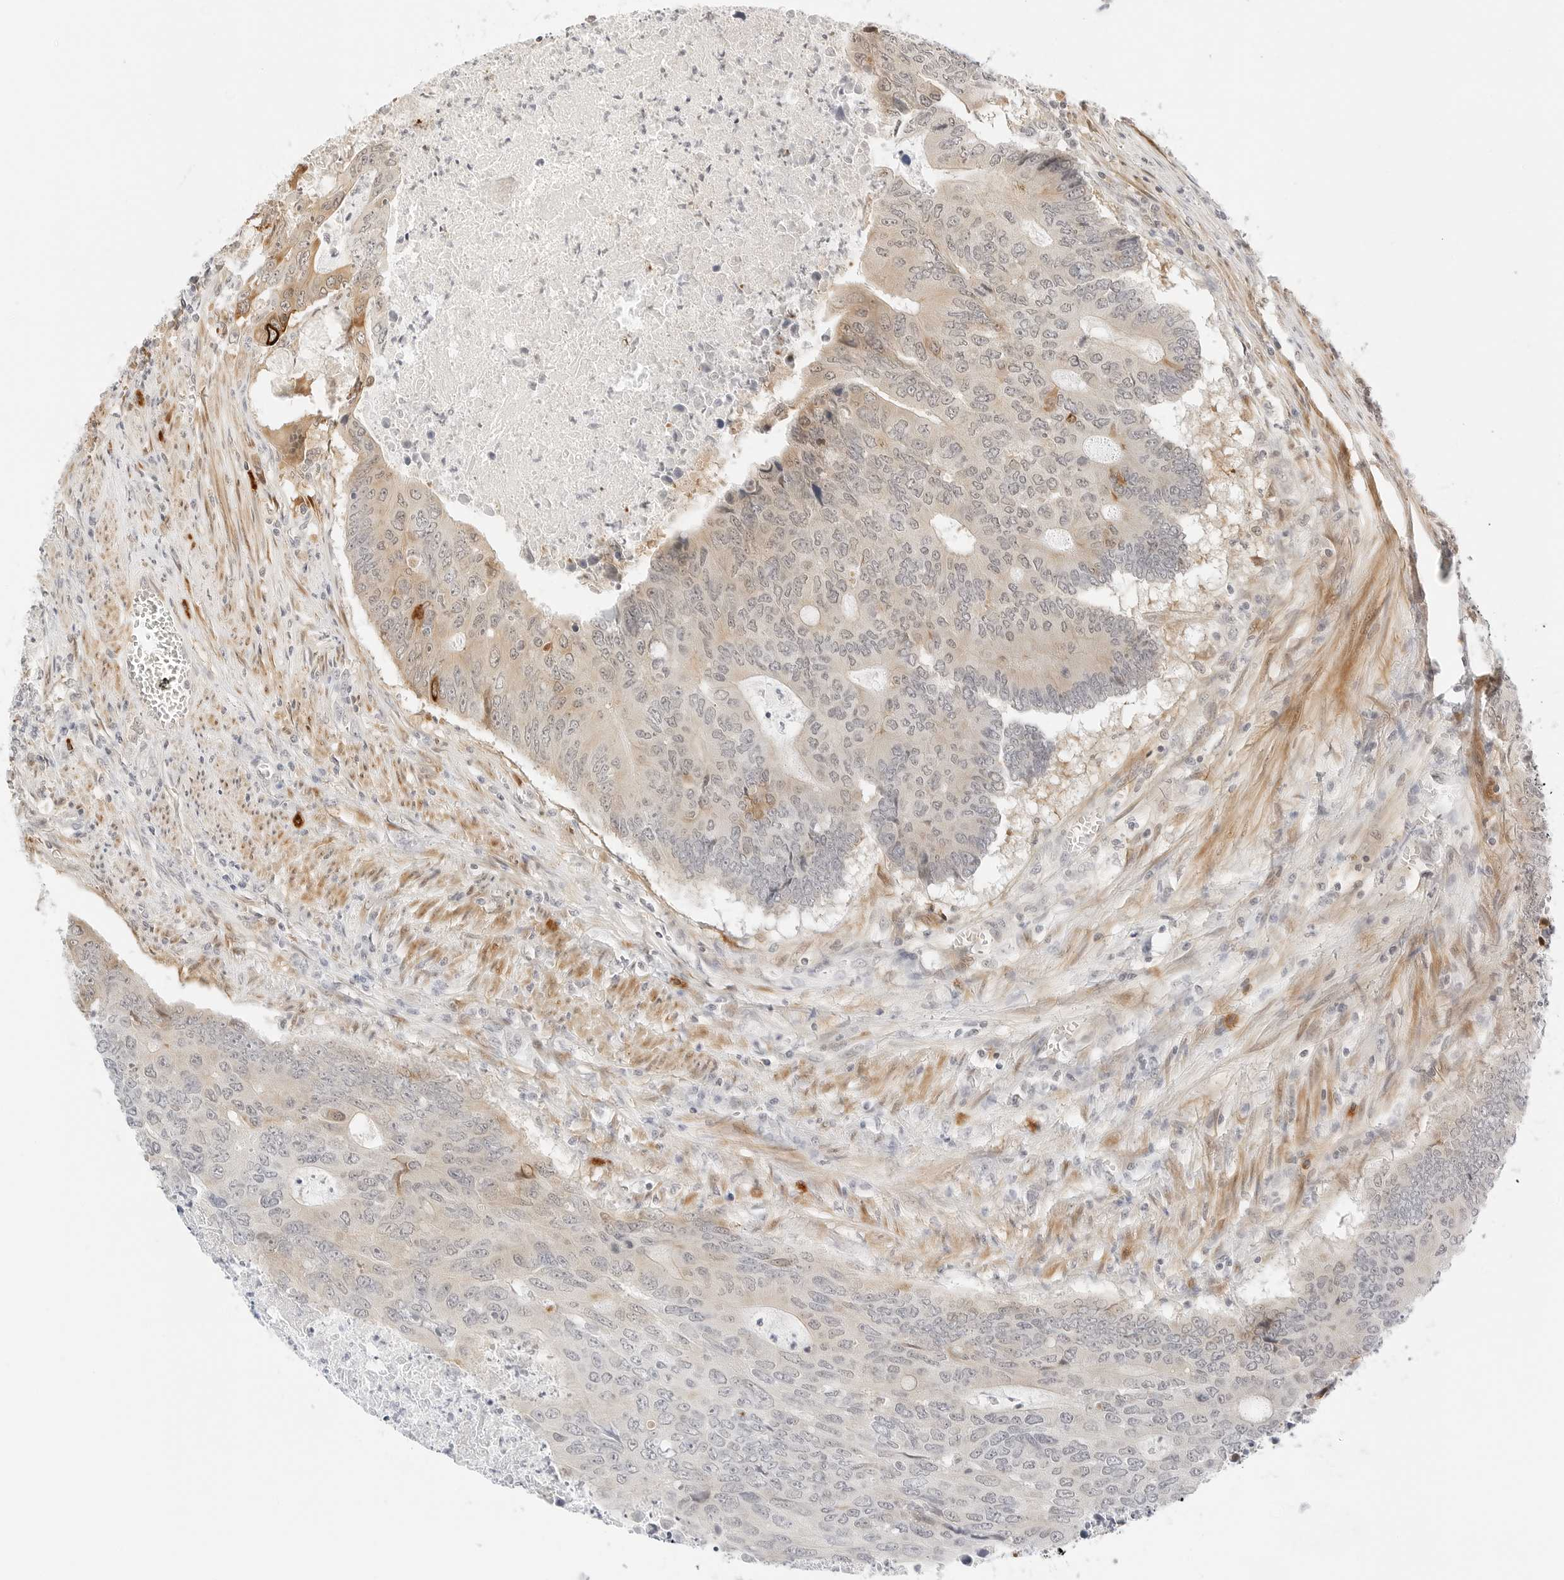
{"staining": {"intensity": "moderate", "quantity": "<25%", "location": "cytoplasmic/membranous"}, "tissue": "colorectal cancer", "cell_type": "Tumor cells", "image_type": "cancer", "snomed": [{"axis": "morphology", "description": "Adenocarcinoma, NOS"}, {"axis": "topography", "description": "Colon"}], "caption": "Immunohistochemical staining of colorectal adenocarcinoma reveals moderate cytoplasmic/membranous protein expression in about <25% of tumor cells.", "gene": "TEKT2", "patient": {"sex": "male", "age": 87}}